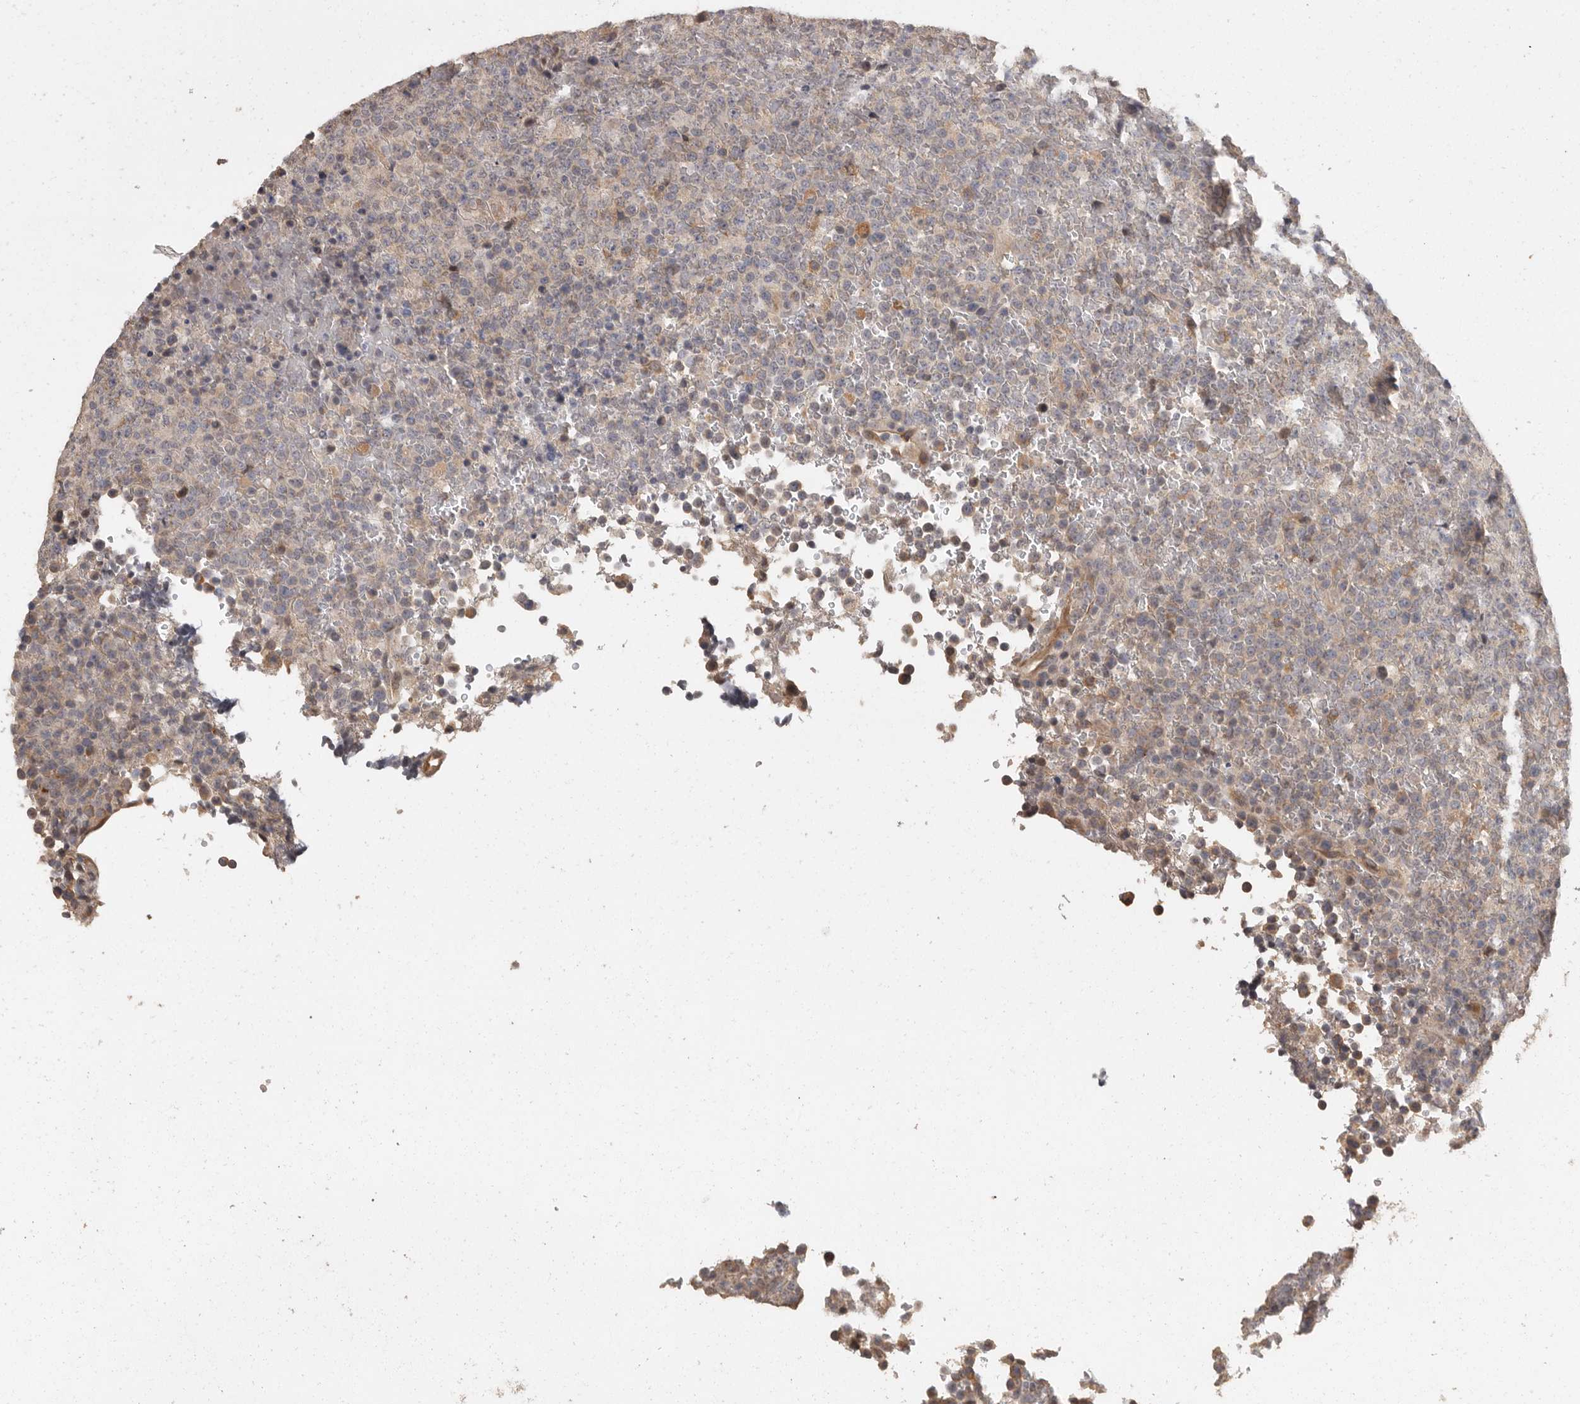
{"staining": {"intensity": "negative", "quantity": "none", "location": "none"}, "tissue": "lymphoma", "cell_type": "Tumor cells", "image_type": "cancer", "snomed": [{"axis": "morphology", "description": "Malignant lymphoma, non-Hodgkin's type, High grade"}, {"axis": "topography", "description": "Lymph node"}], "caption": "DAB (3,3'-diaminobenzidine) immunohistochemical staining of human lymphoma reveals no significant staining in tumor cells.", "gene": "BAIAP2", "patient": {"sex": "male", "age": 13}}